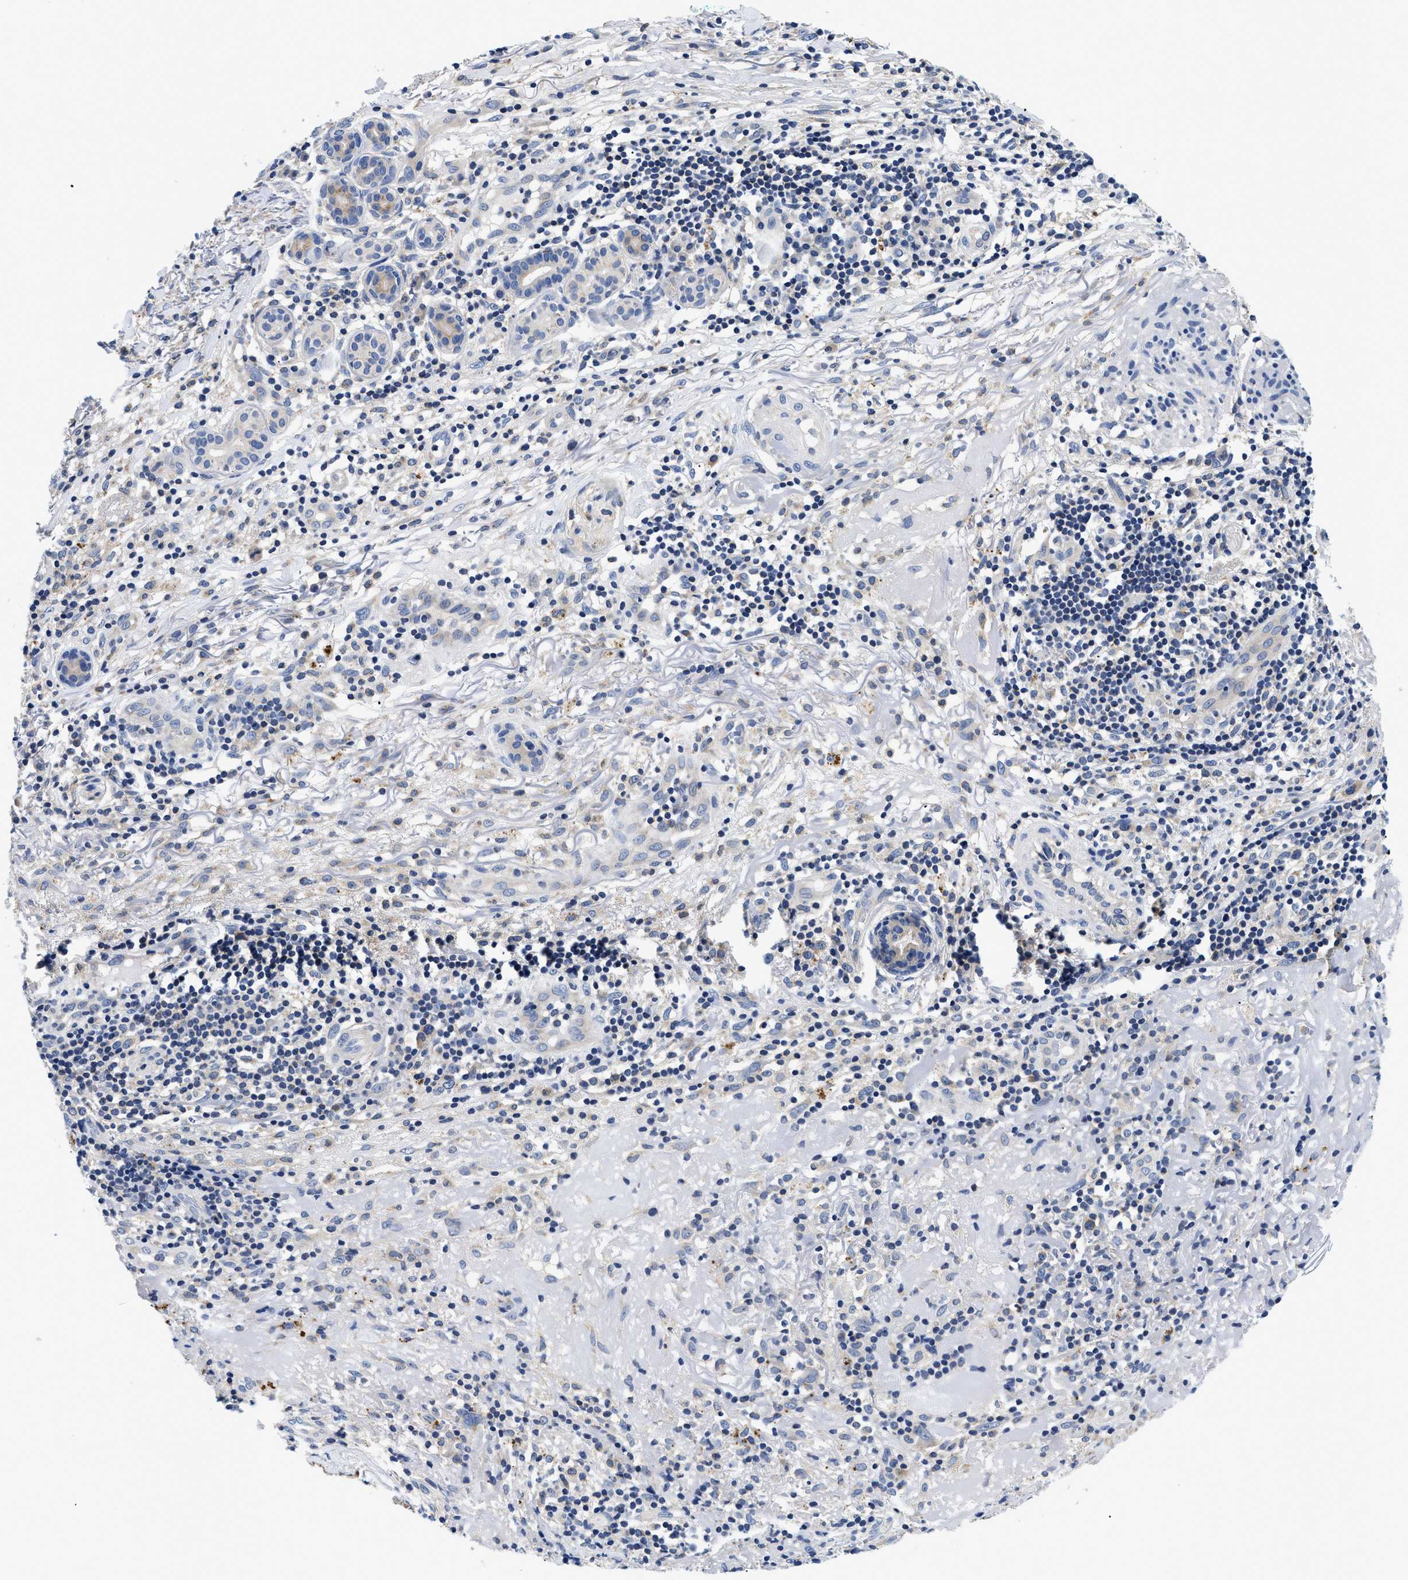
{"staining": {"intensity": "negative", "quantity": "none", "location": "none"}, "tissue": "melanoma", "cell_type": "Tumor cells", "image_type": "cancer", "snomed": [{"axis": "morphology", "description": "Necrosis, NOS"}, {"axis": "morphology", "description": "Malignant melanoma, NOS"}, {"axis": "topography", "description": "Skin"}], "caption": "The micrograph demonstrates no significant expression in tumor cells of melanoma.", "gene": "MEA1", "patient": {"sex": "female", "age": 87}}